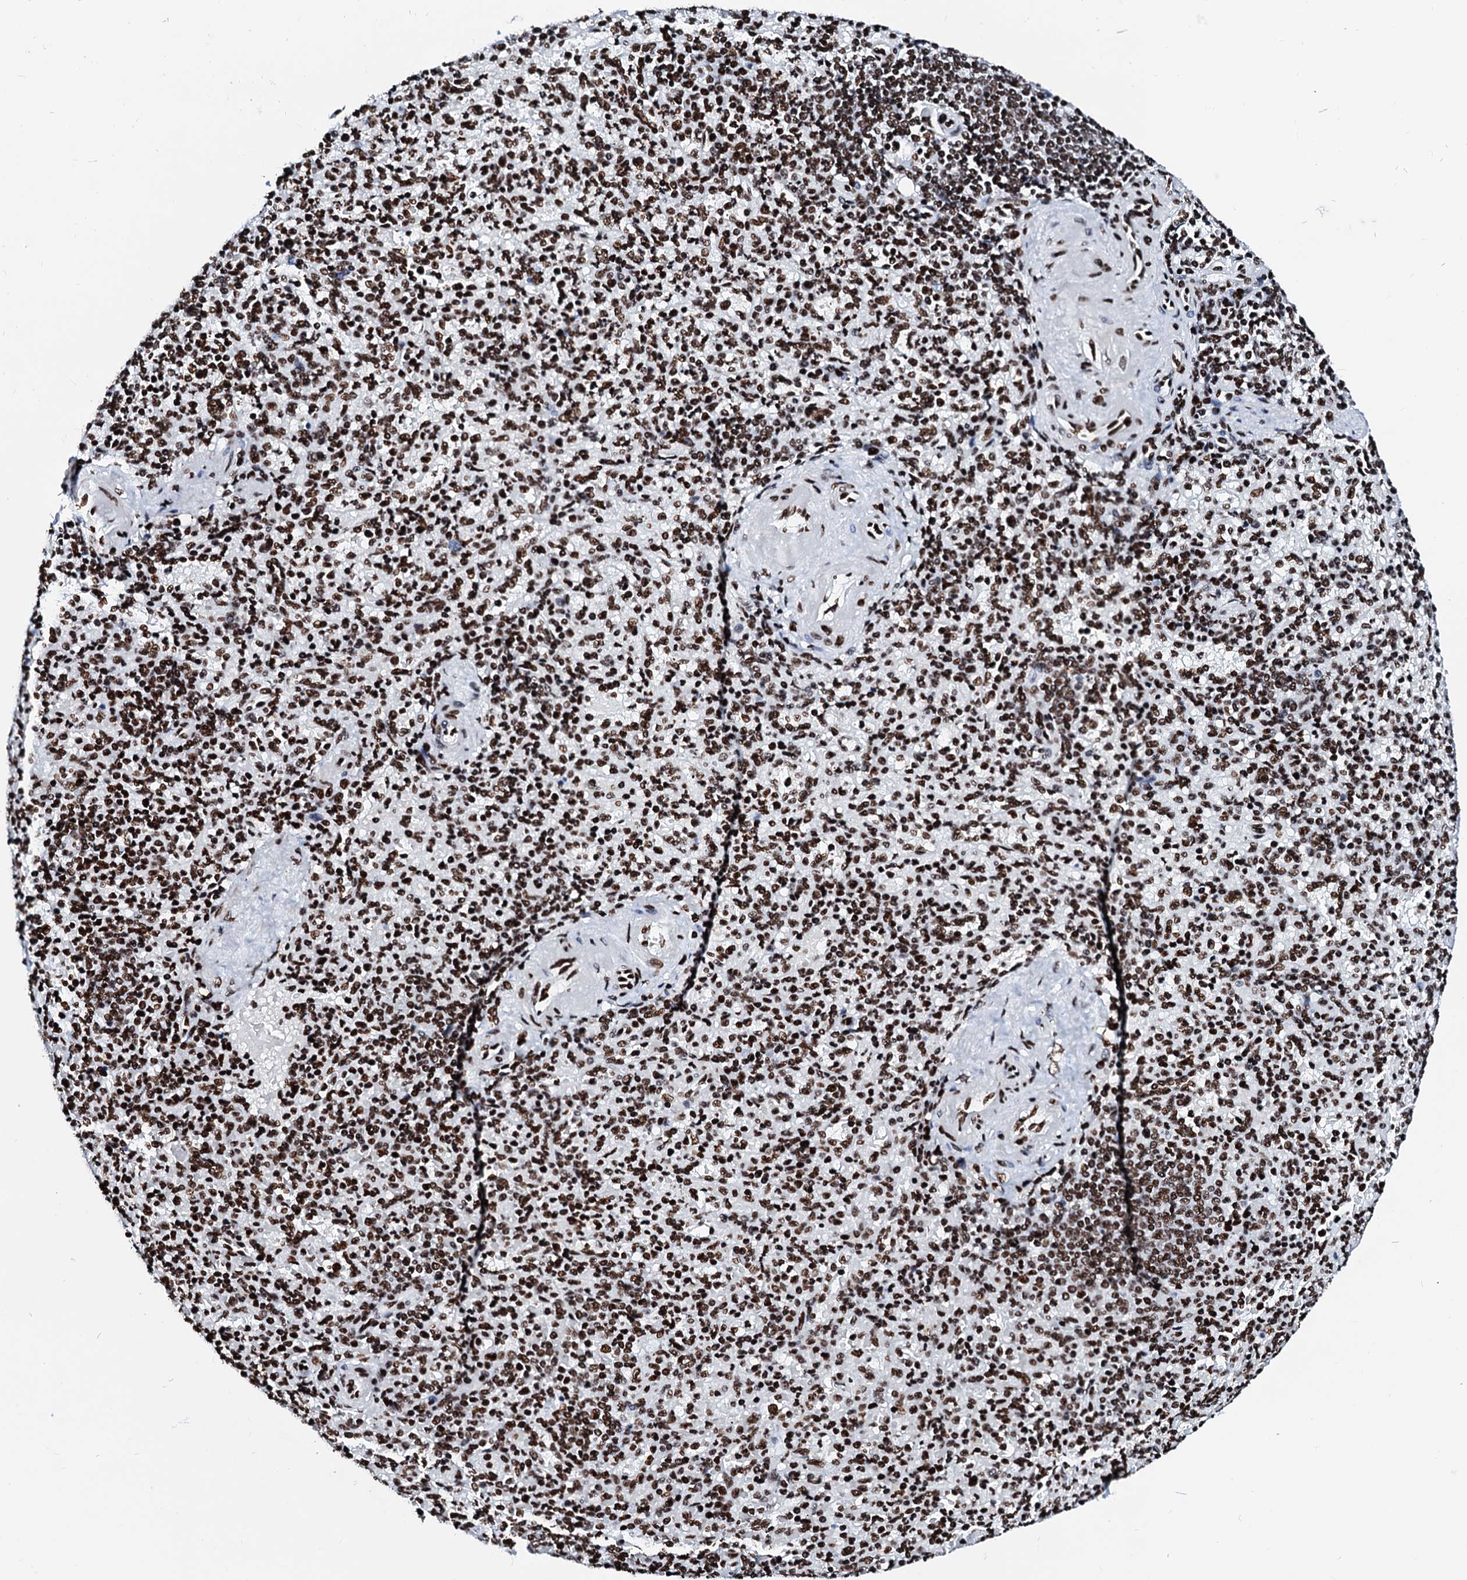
{"staining": {"intensity": "strong", "quantity": ">75%", "location": "nuclear"}, "tissue": "spleen", "cell_type": "Cells in red pulp", "image_type": "normal", "snomed": [{"axis": "morphology", "description": "Normal tissue, NOS"}, {"axis": "topography", "description": "Spleen"}], "caption": "Spleen stained with a protein marker reveals strong staining in cells in red pulp.", "gene": "RALY", "patient": {"sex": "female", "age": 74}}